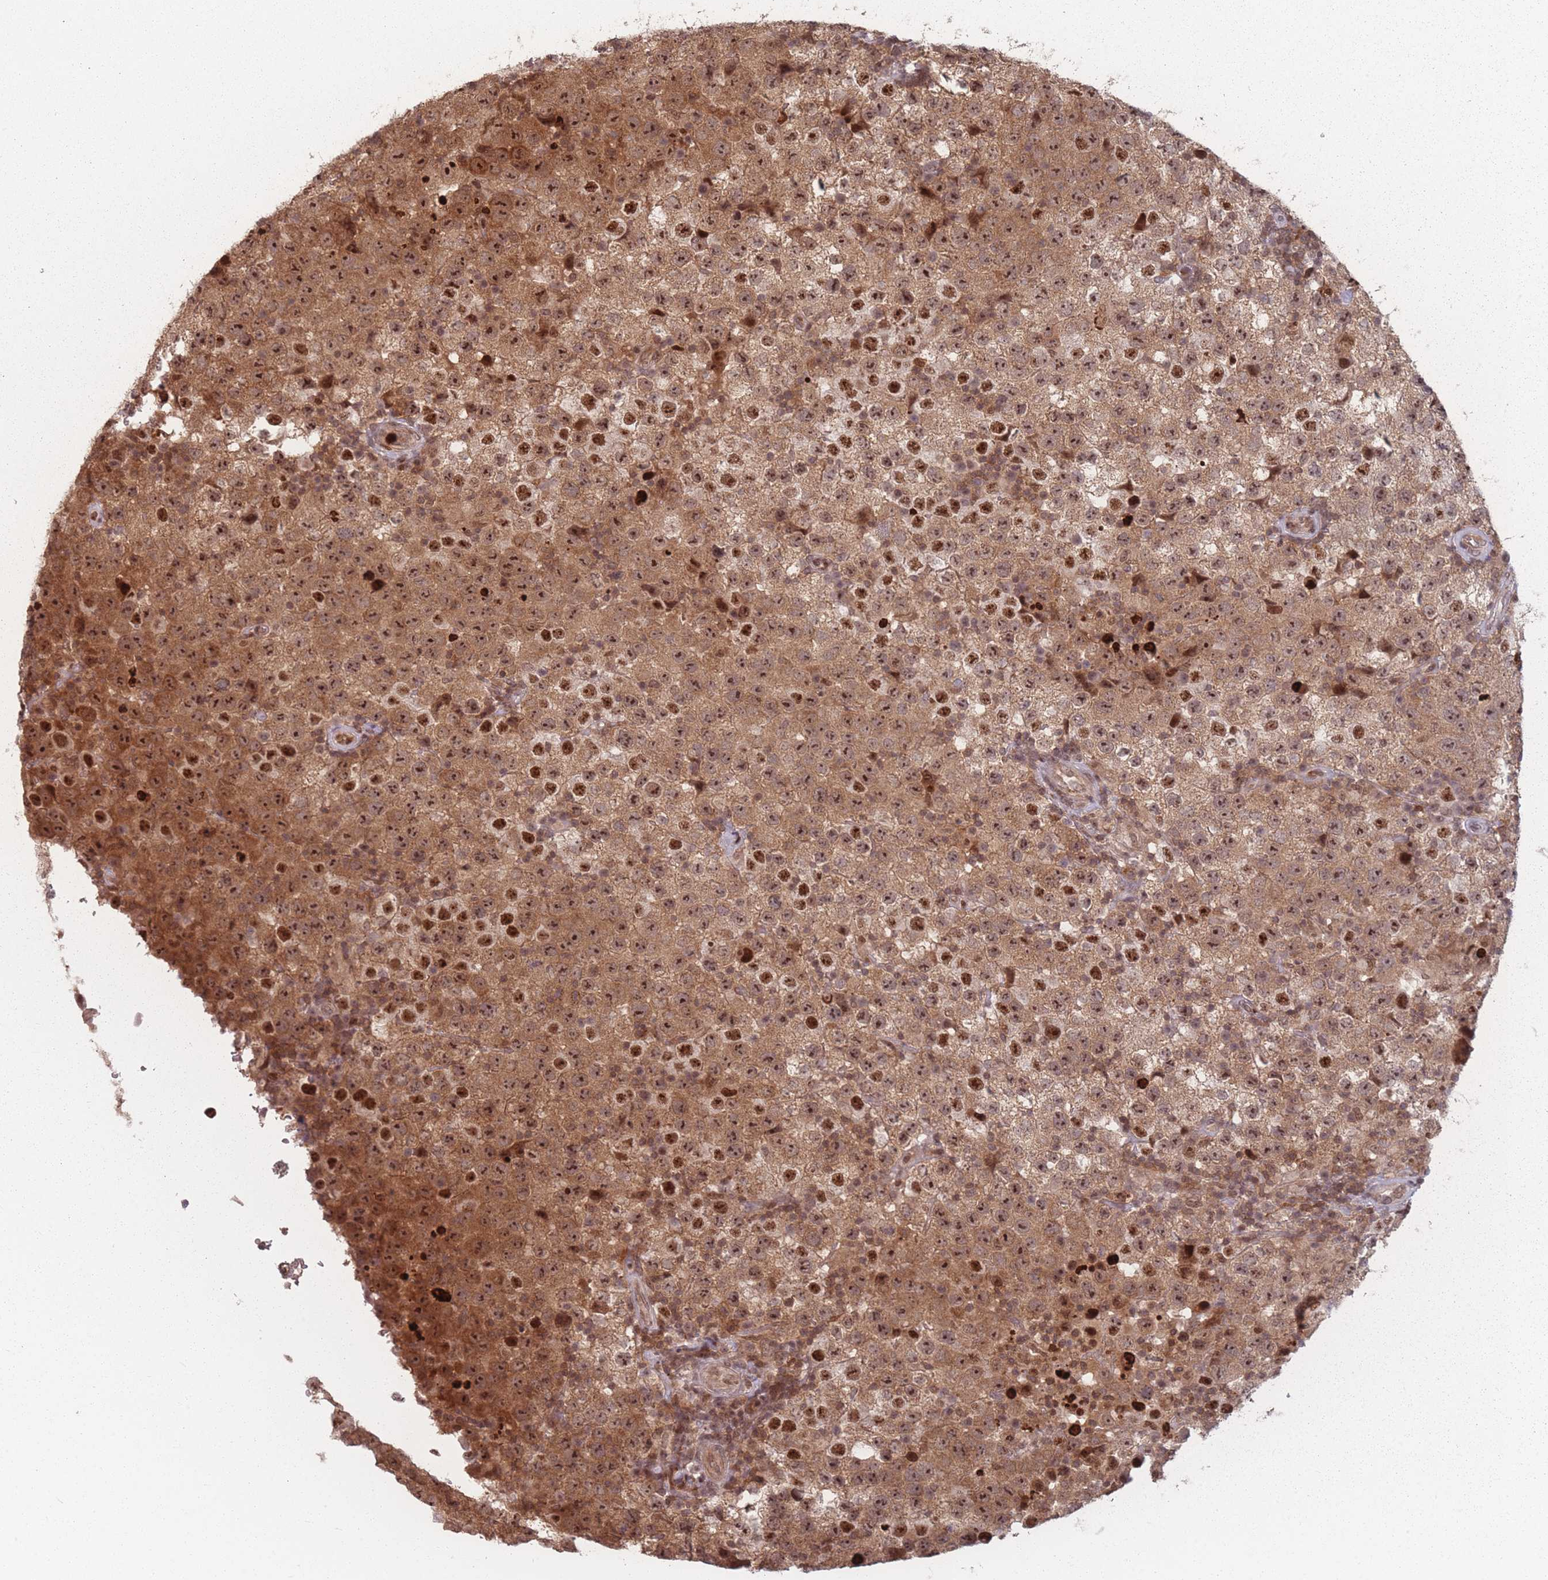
{"staining": {"intensity": "moderate", "quantity": ">75%", "location": "cytoplasmic/membranous,nuclear"}, "tissue": "testis cancer", "cell_type": "Tumor cells", "image_type": "cancer", "snomed": [{"axis": "morphology", "description": "Seminoma, NOS"}, {"axis": "morphology", "description": "Carcinoma, Embryonal, NOS"}, {"axis": "topography", "description": "Testis"}], "caption": "Testis cancer (seminoma) stained with DAB (3,3'-diaminobenzidine) immunohistochemistry (IHC) displays medium levels of moderate cytoplasmic/membranous and nuclear positivity in approximately >75% of tumor cells. (Stains: DAB (3,3'-diaminobenzidine) in brown, nuclei in blue, Microscopy: brightfield microscopy at high magnification).", "gene": "WDR55", "patient": {"sex": "male", "age": 41}}